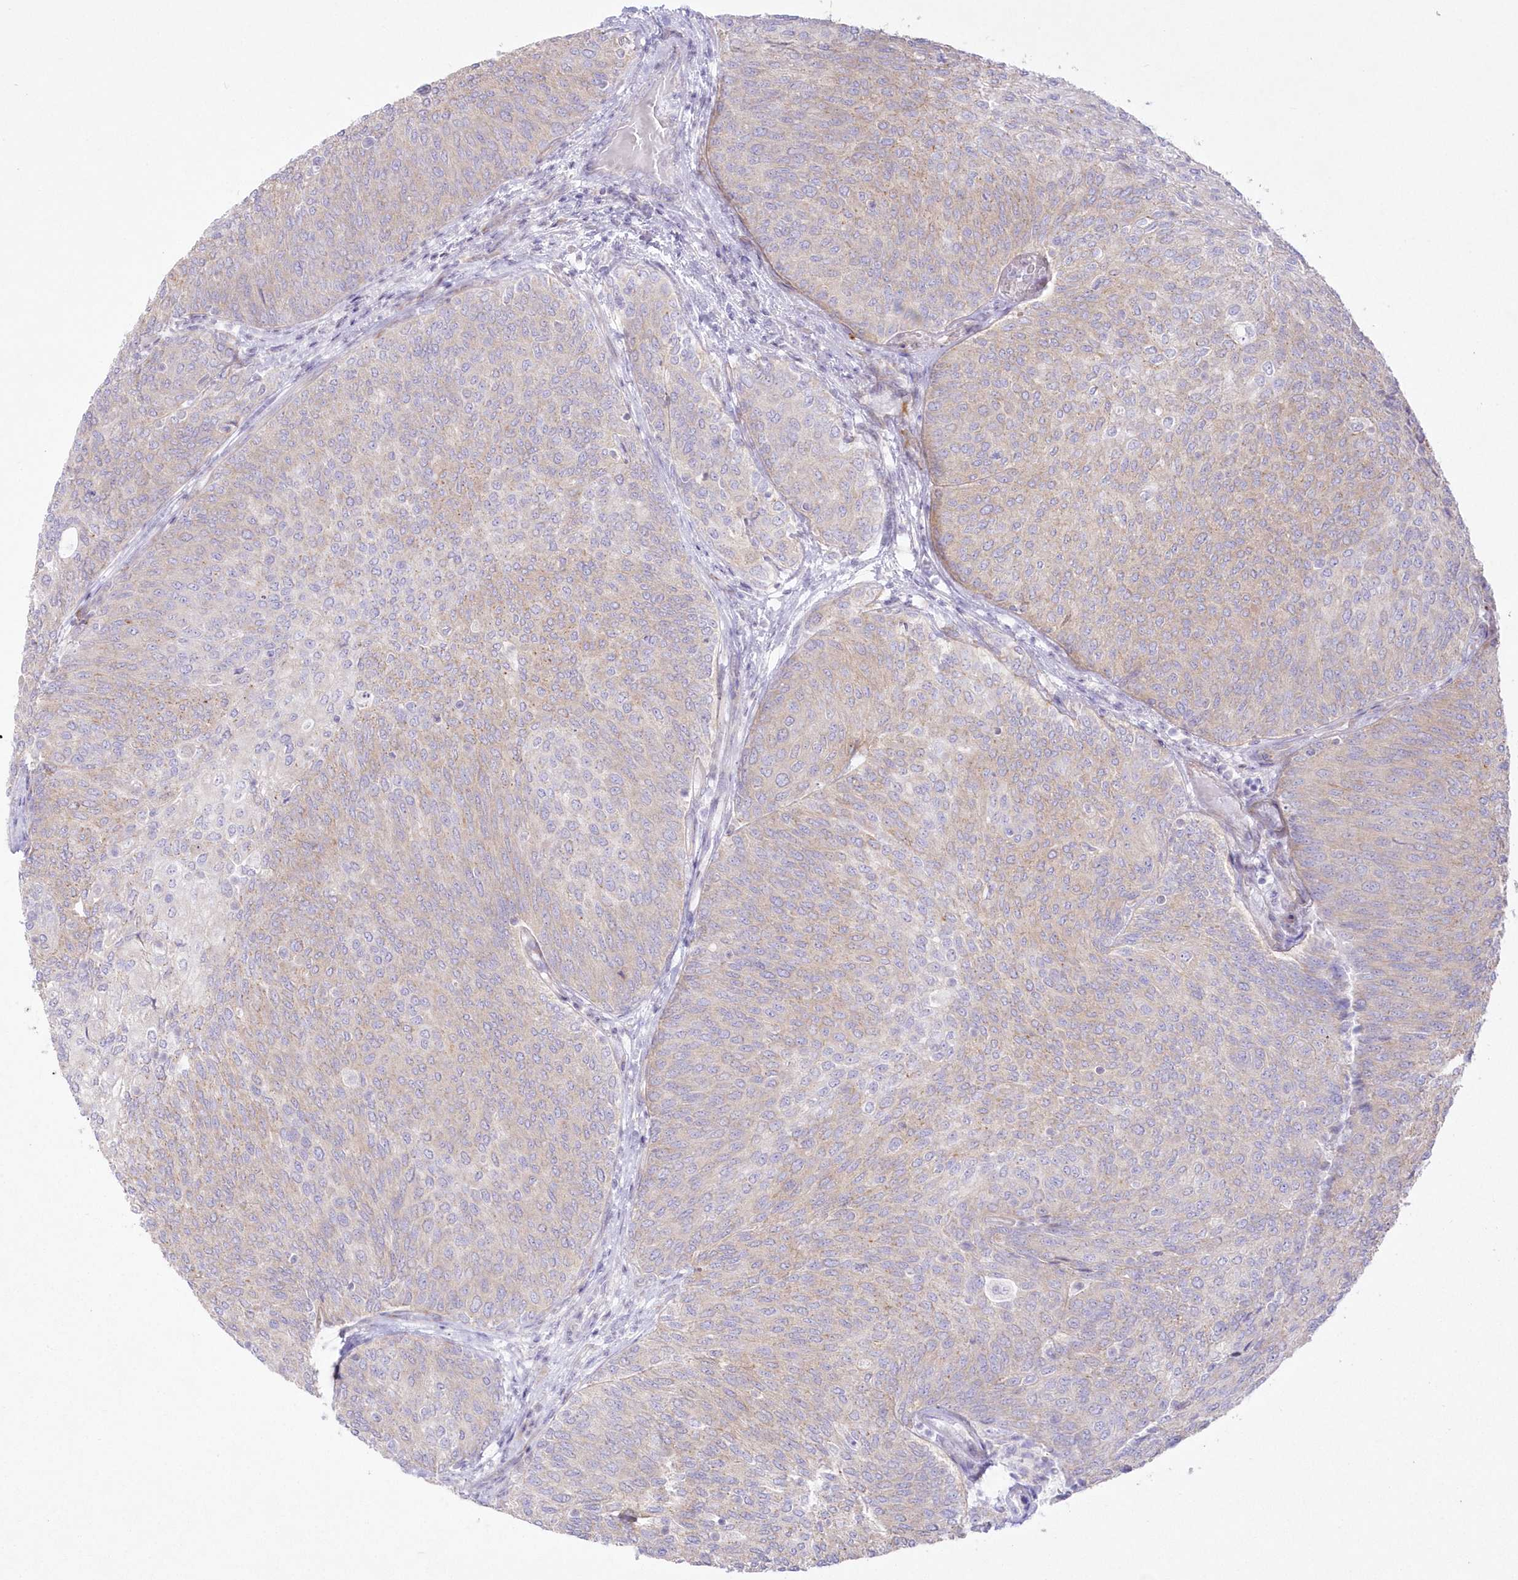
{"staining": {"intensity": "weak", "quantity": ">75%", "location": "cytoplasmic/membranous"}, "tissue": "urothelial cancer", "cell_type": "Tumor cells", "image_type": "cancer", "snomed": [{"axis": "morphology", "description": "Urothelial carcinoma, Low grade"}, {"axis": "topography", "description": "Urinary bladder"}], "caption": "Low-grade urothelial carcinoma tissue shows weak cytoplasmic/membranous staining in approximately >75% of tumor cells", "gene": "ZNF843", "patient": {"sex": "female", "age": 79}}